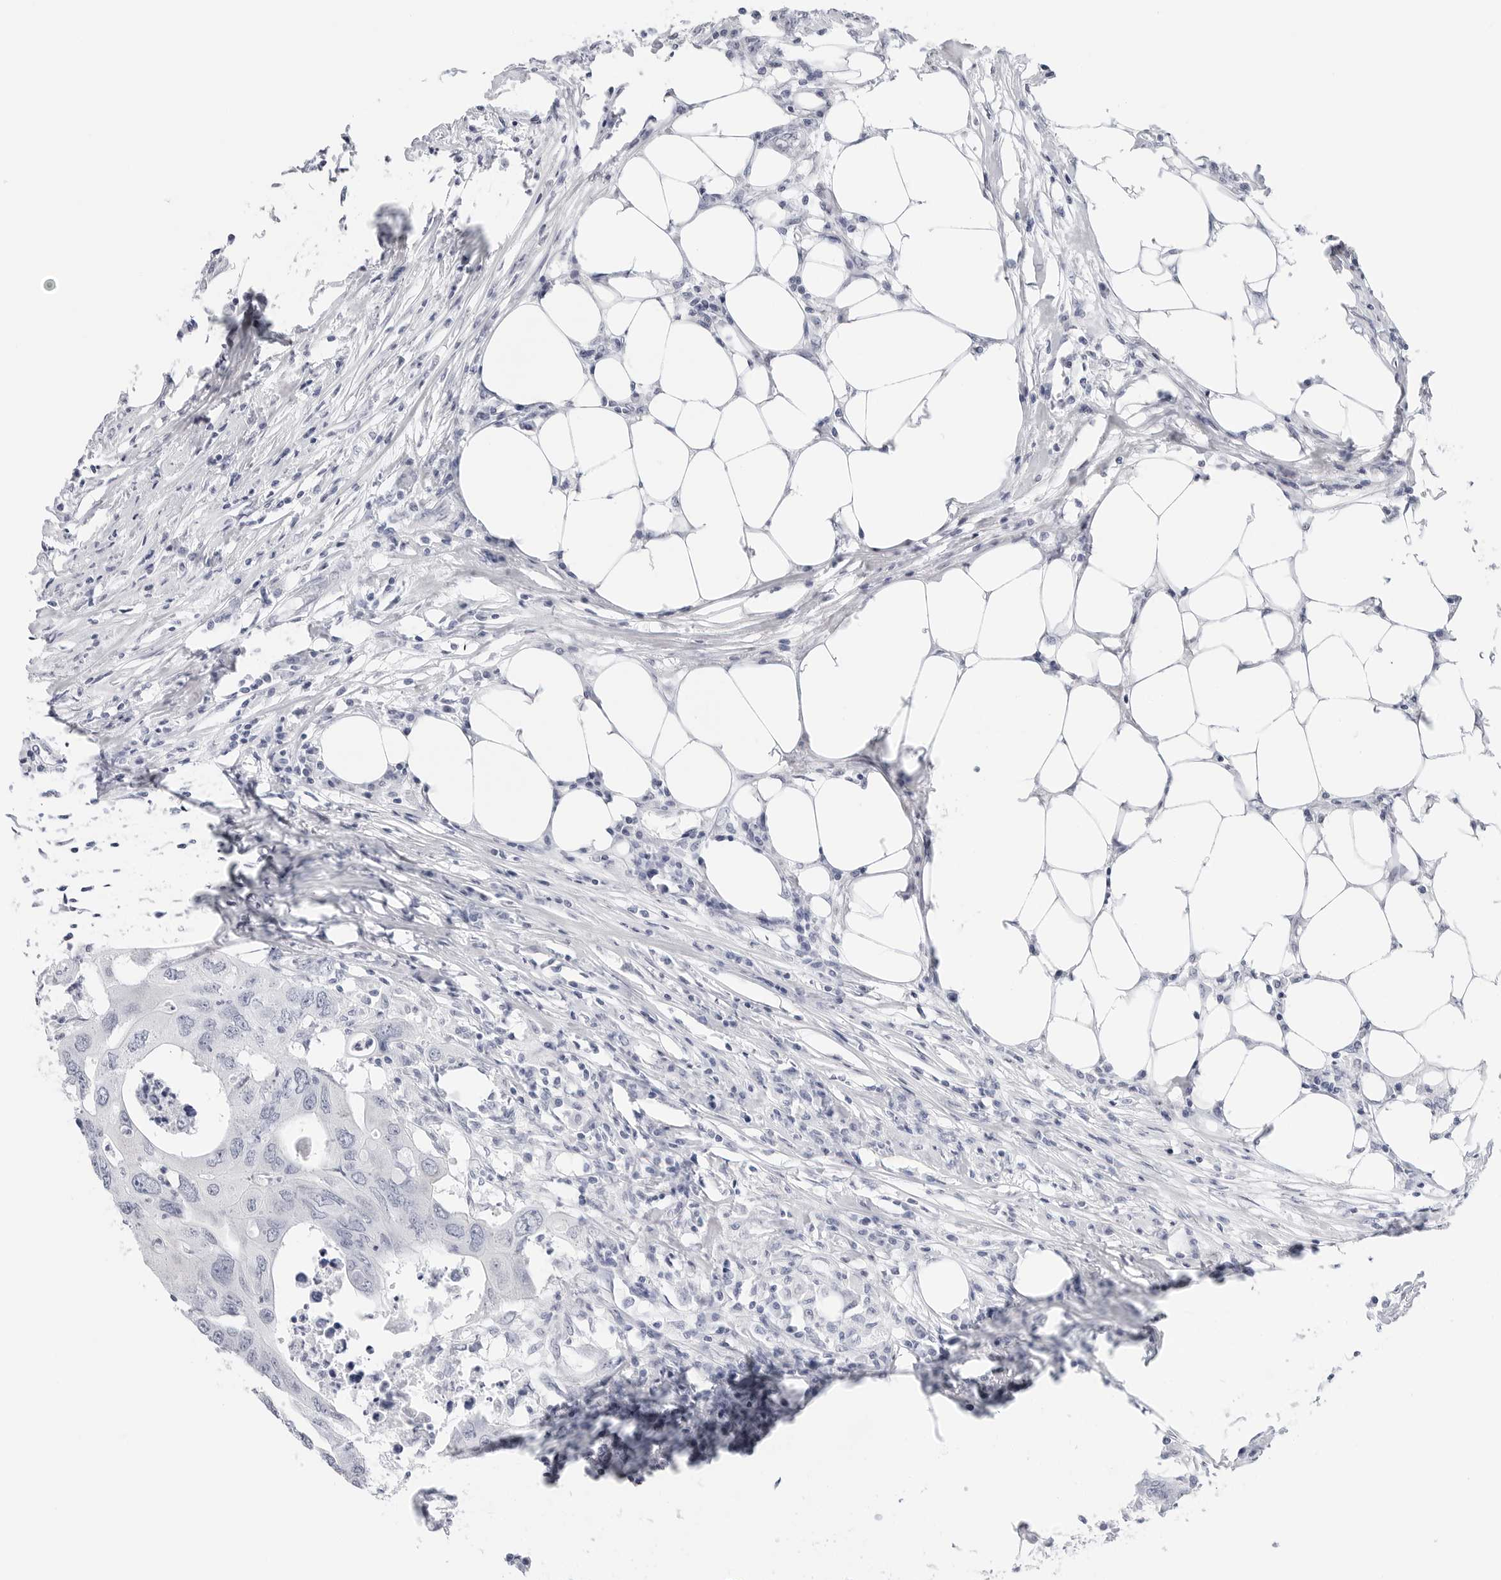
{"staining": {"intensity": "negative", "quantity": "none", "location": "none"}, "tissue": "colorectal cancer", "cell_type": "Tumor cells", "image_type": "cancer", "snomed": [{"axis": "morphology", "description": "Adenocarcinoma, NOS"}, {"axis": "topography", "description": "Colon"}], "caption": "Immunohistochemistry micrograph of colorectal cancer stained for a protein (brown), which displays no expression in tumor cells.", "gene": "SLC19A1", "patient": {"sex": "male", "age": 71}}